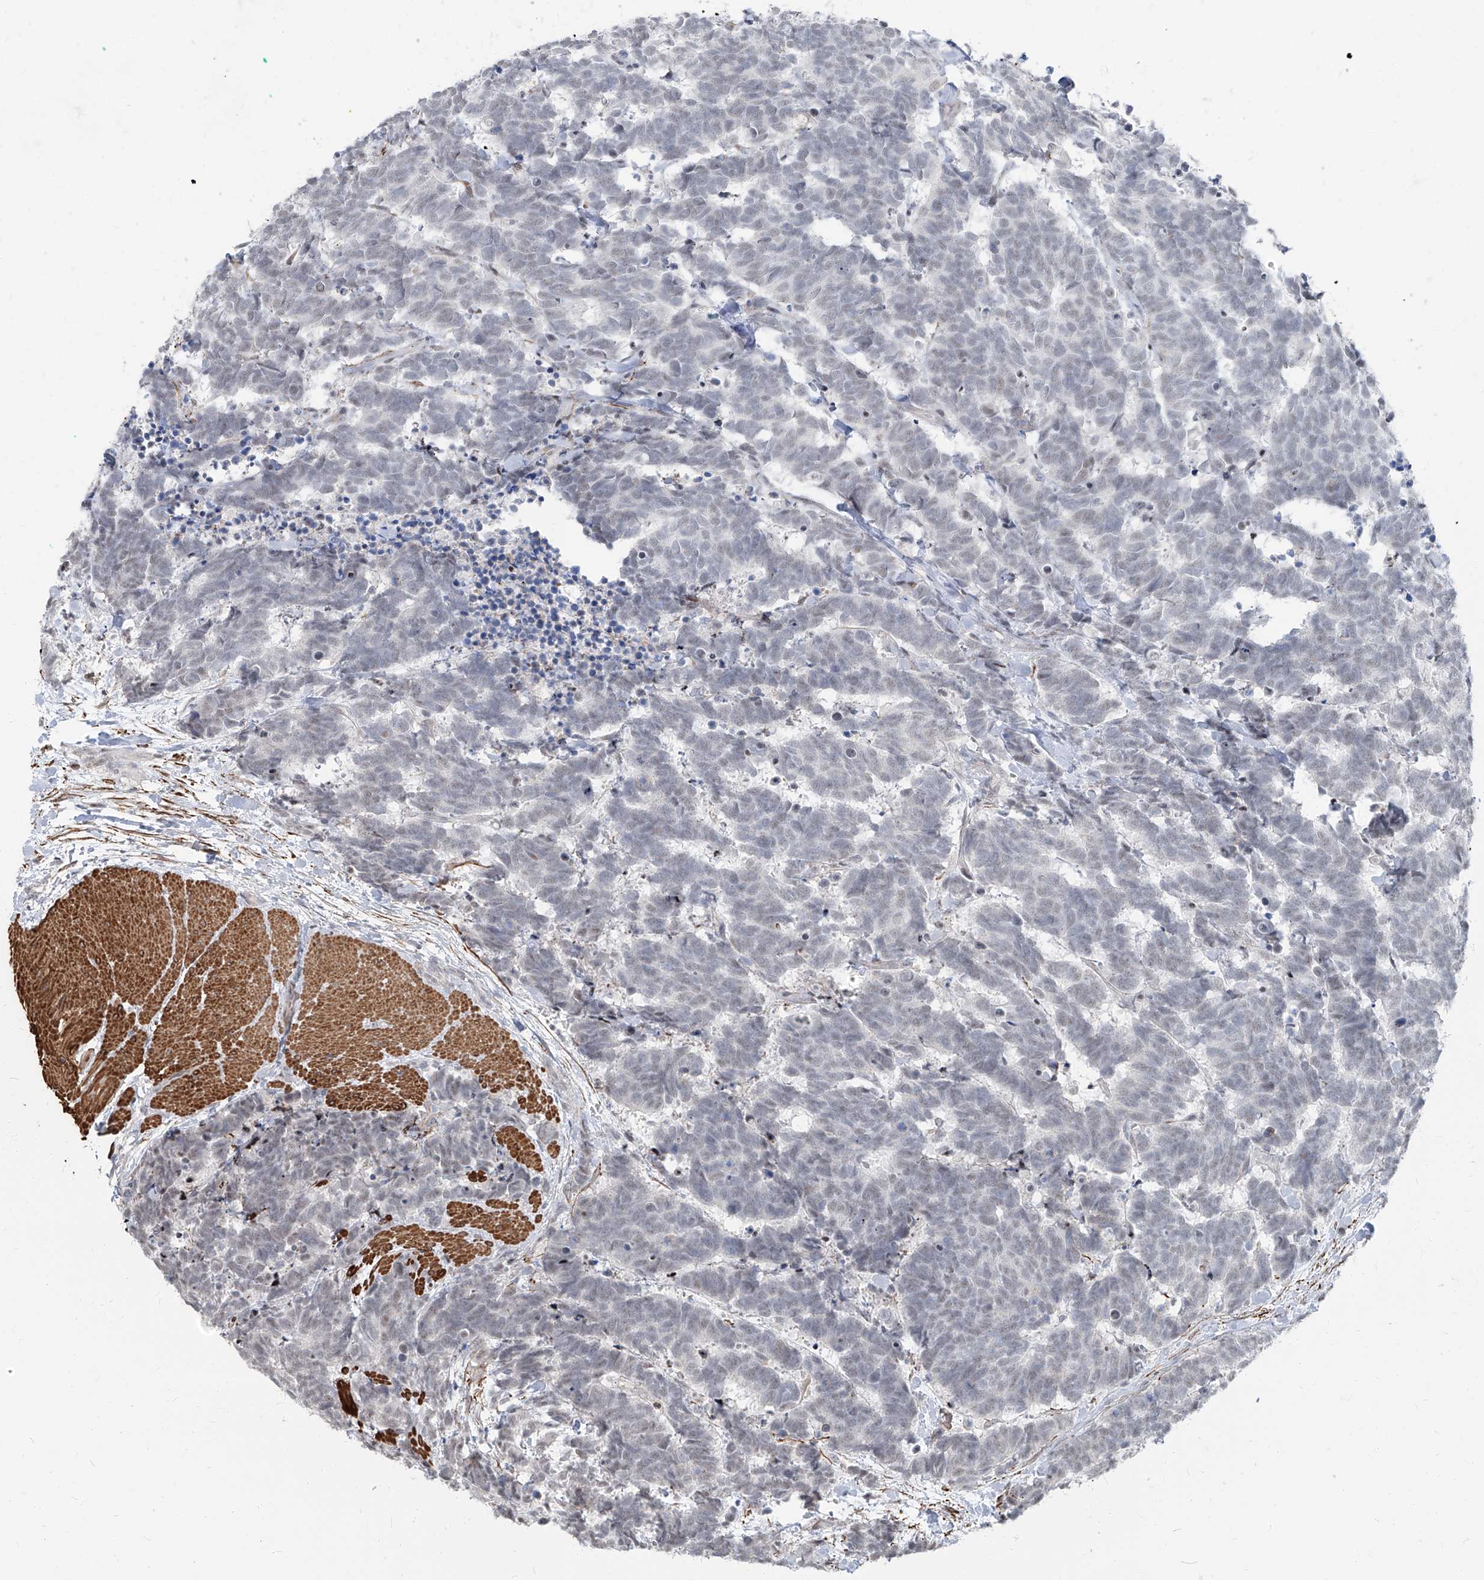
{"staining": {"intensity": "negative", "quantity": "none", "location": "none"}, "tissue": "carcinoid", "cell_type": "Tumor cells", "image_type": "cancer", "snomed": [{"axis": "morphology", "description": "Carcinoma, NOS"}, {"axis": "morphology", "description": "Carcinoid, malignant, NOS"}, {"axis": "topography", "description": "Urinary bladder"}], "caption": "Immunohistochemistry (IHC) of carcinoma demonstrates no expression in tumor cells.", "gene": "TXLNB", "patient": {"sex": "male", "age": 57}}